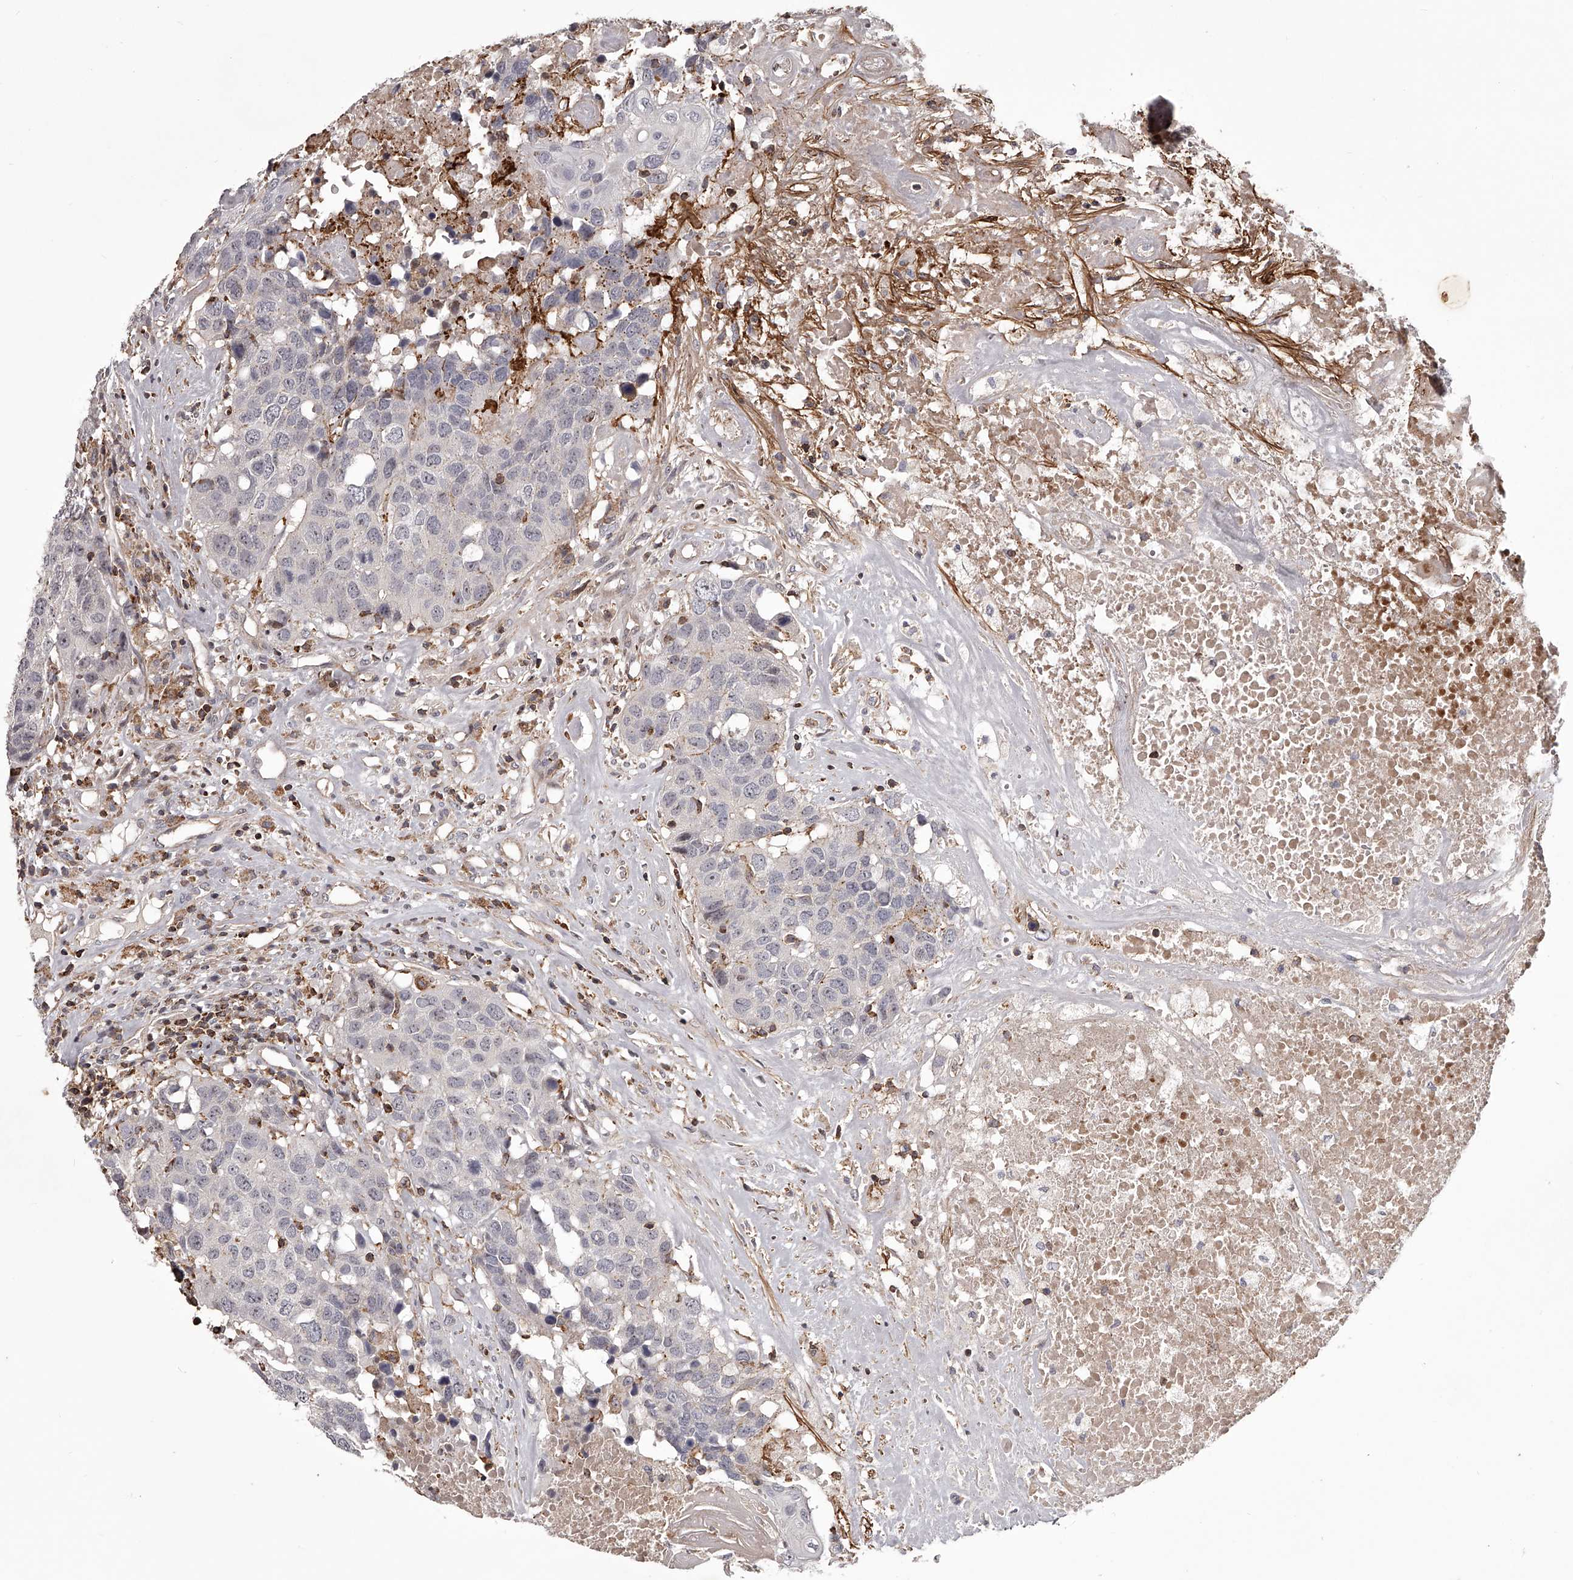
{"staining": {"intensity": "negative", "quantity": "none", "location": "none"}, "tissue": "head and neck cancer", "cell_type": "Tumor cells", "image_type": "cancer", "snomed": [{"axis": "morphology", "description": "Squamous cell carcinoma, NOS"}, {"axis": "topography", "description": "Head-Neck"}], "caption": "Immunohistochemistry (IHC) of head and neck cancer exhibits no staining in tumor cells.", "gene": "RRP36", "patient": {"sex": "male", "age": 66}}